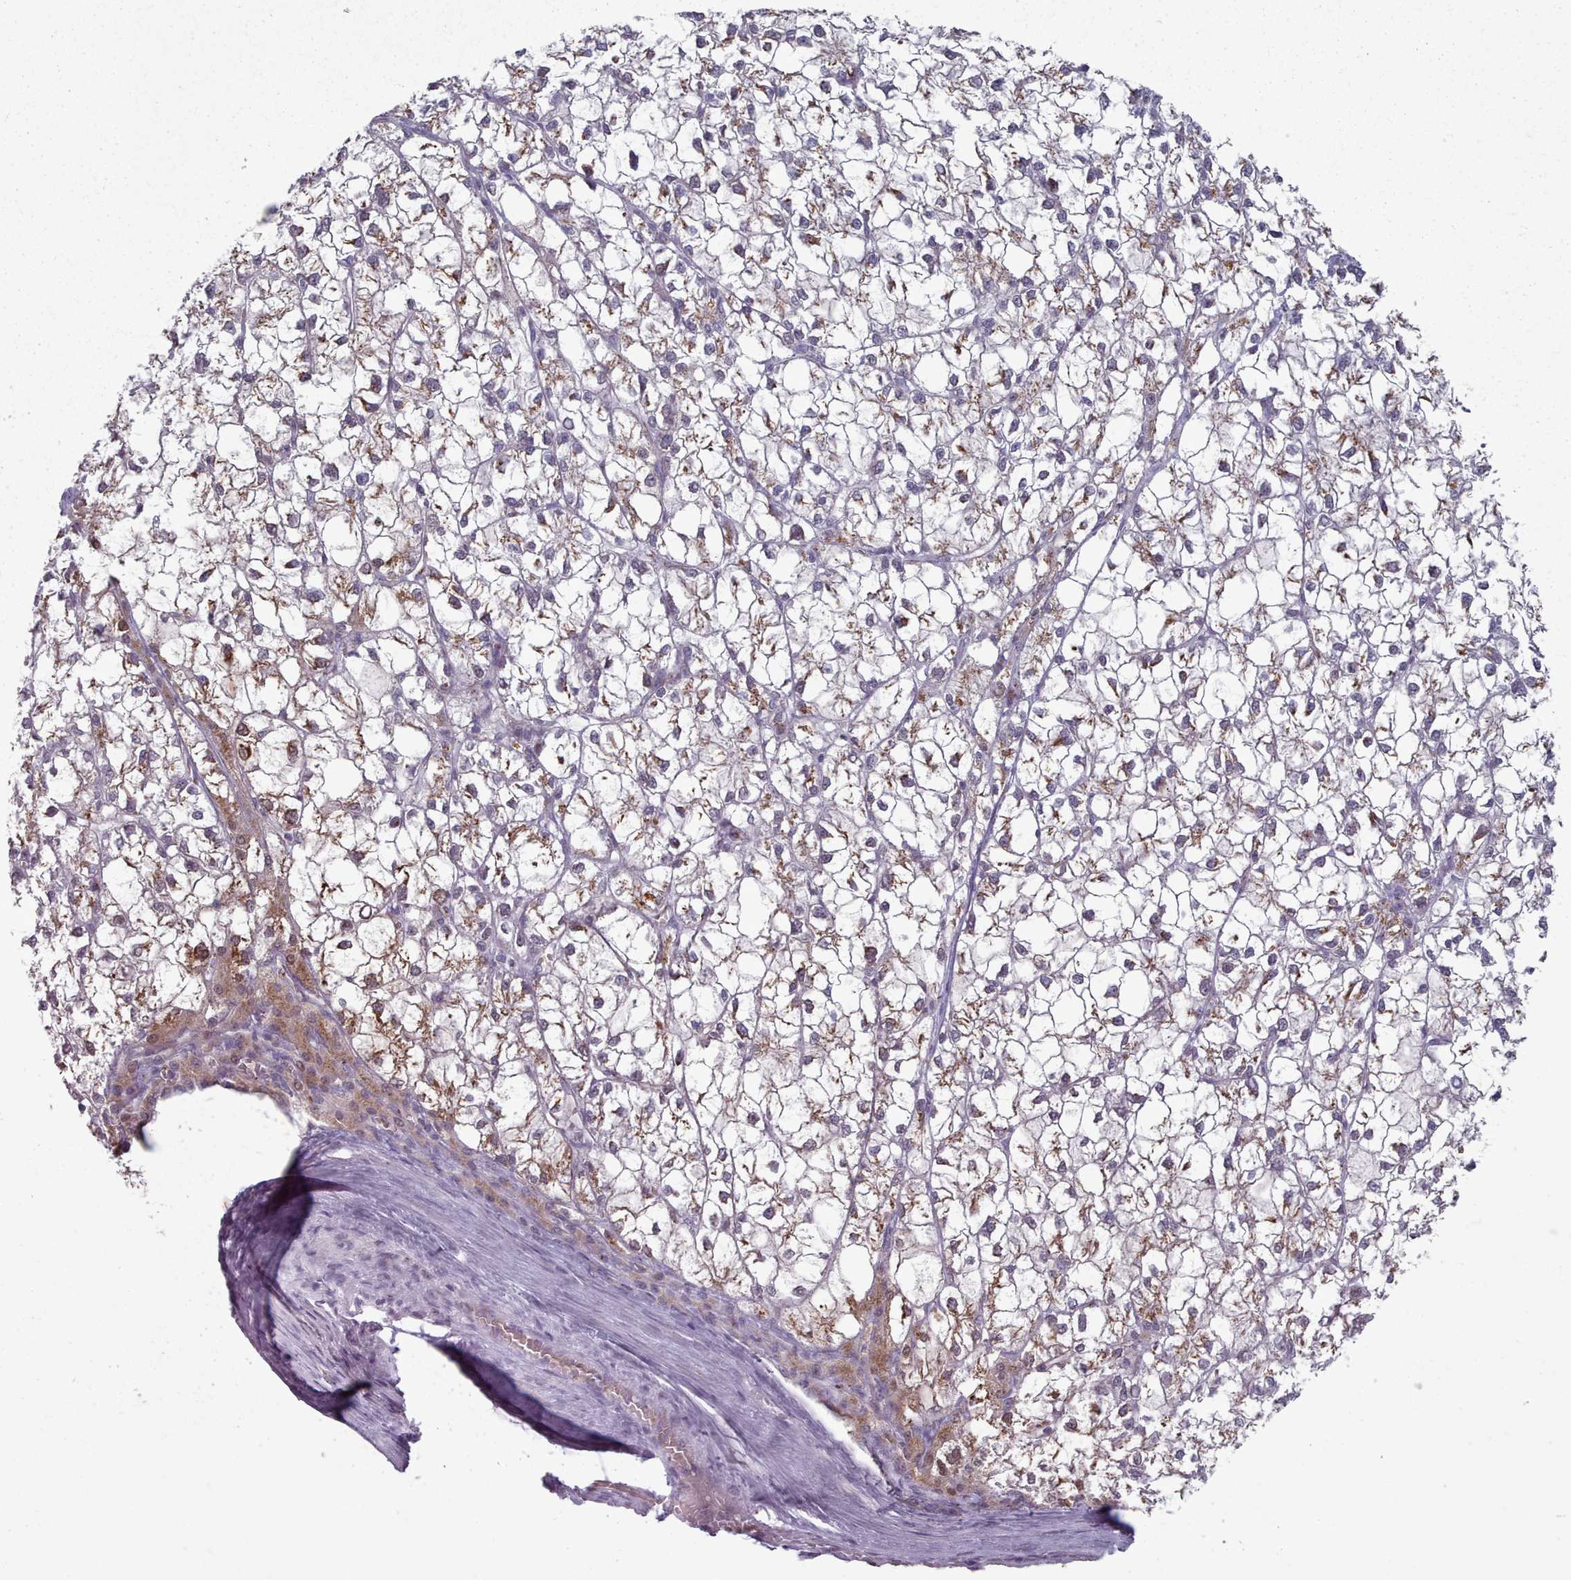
{"staining": {"intensity": "moderate", "quantity": "25%-75%", "location": "cytoplasmic/membranous"}, "tissue": "liver cancer", "cell_type": "Tumor cells", "image_type": "cancer", "snomed": [{"axis": "morphology", "description": "Carcinoma, Hepatocellular, NOS"}, {"axis": "topography", "description": "Liver"}], "caption": "Human liver hepatocellular carcinoma stained with a brown dye shows moderate cytoplasmic/membranous positive staining in approximately 25%-75% of tumor cells.", "gene": "MAN1B1", "patient": {"sex": "female", "age": 43}}